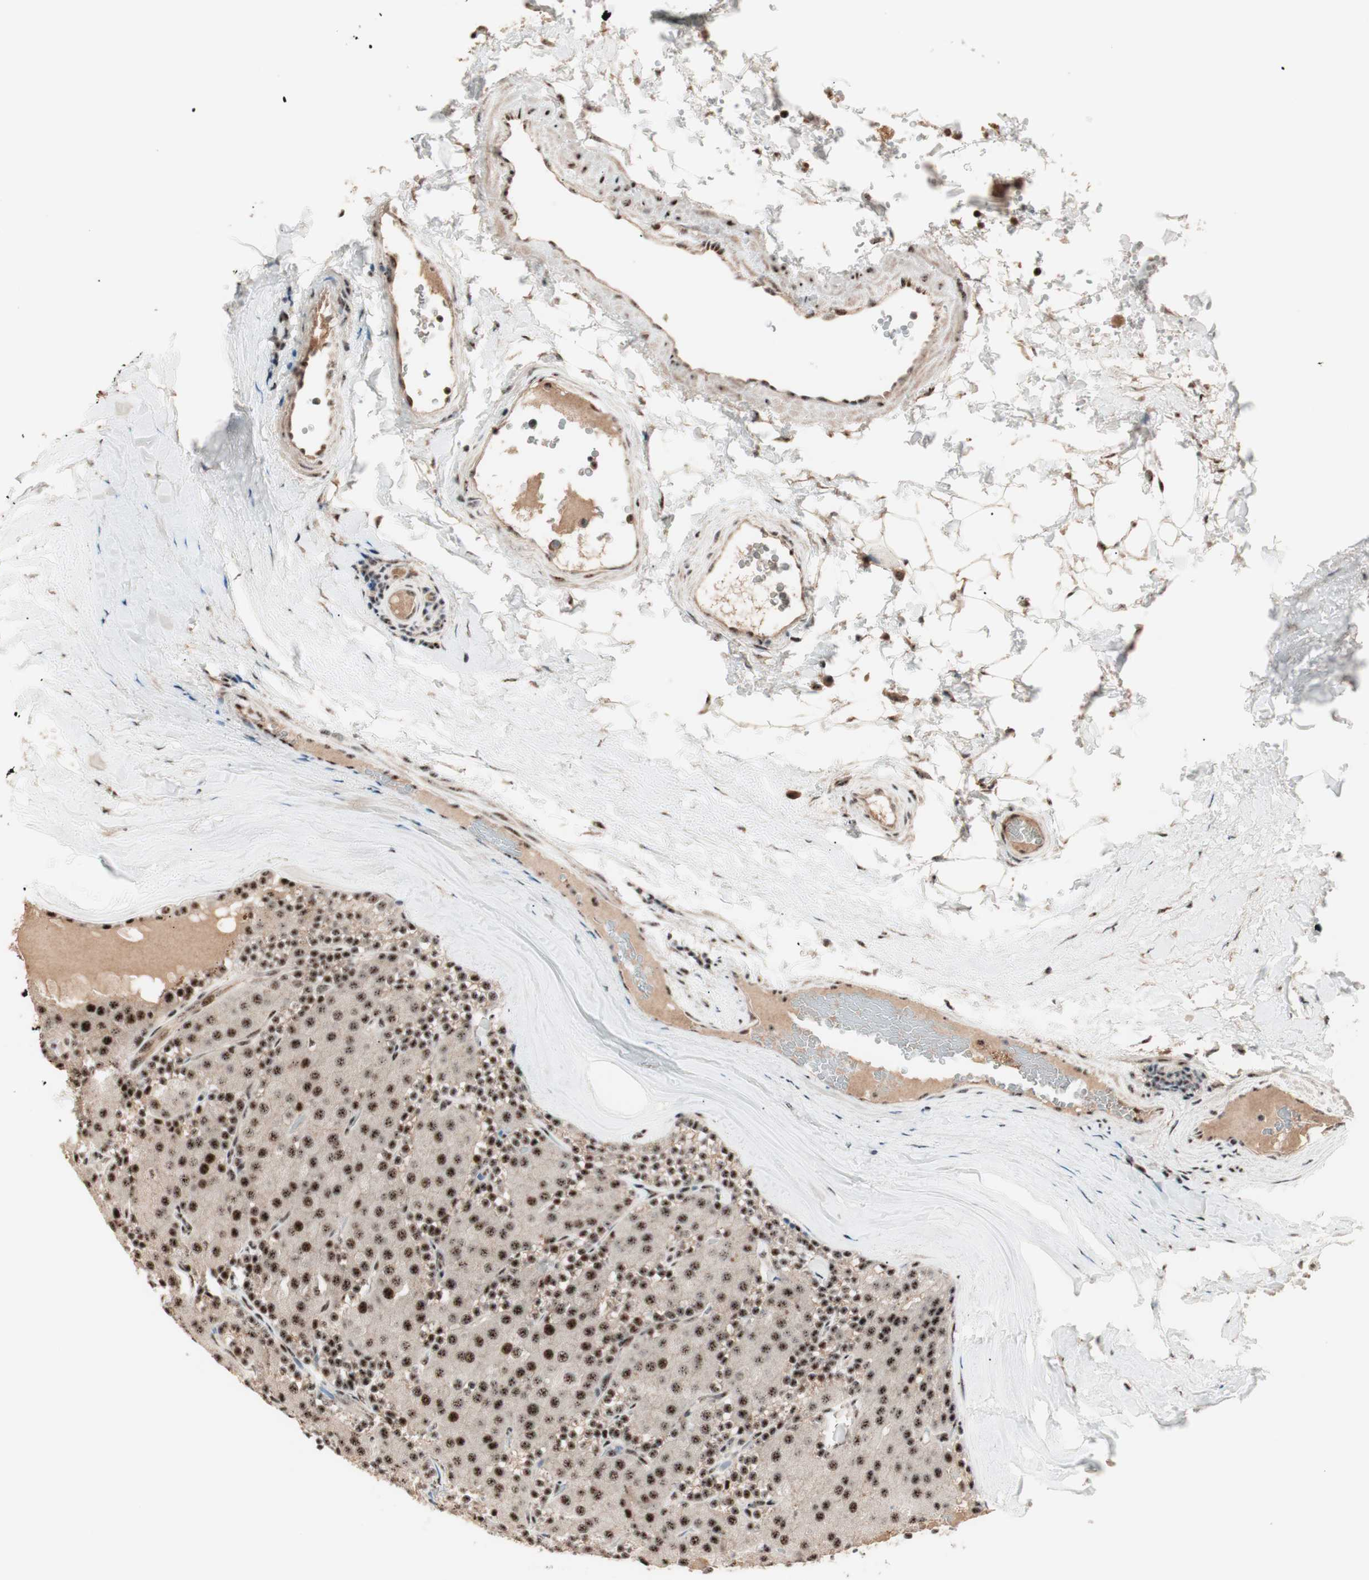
{"staining": {"intensity": "strong", "quantity": ">75%", "location": "nuclear"}, "tissue": "parathyroid gland", "cell_type": "Glandular cells", "image_type": "normal", "snomed": [{"axis": "morphology", "description": "Normal tissue, NOS"}, {"axis": "morphology", "description": "Adenoma, NOS"}, {"axis": "topography", "description": "Parathyroid gland"}], "caption": "Normal parathyroid gland was stained to show a protein in brown. There is high levels of strong nuclear expression in approximately >75% of glandular cells. (brown staining indicates protein expression, while blue staining denotes nuclei).", "gene": "NR5A2", "patient": {"sex": "female", "age": 86}}